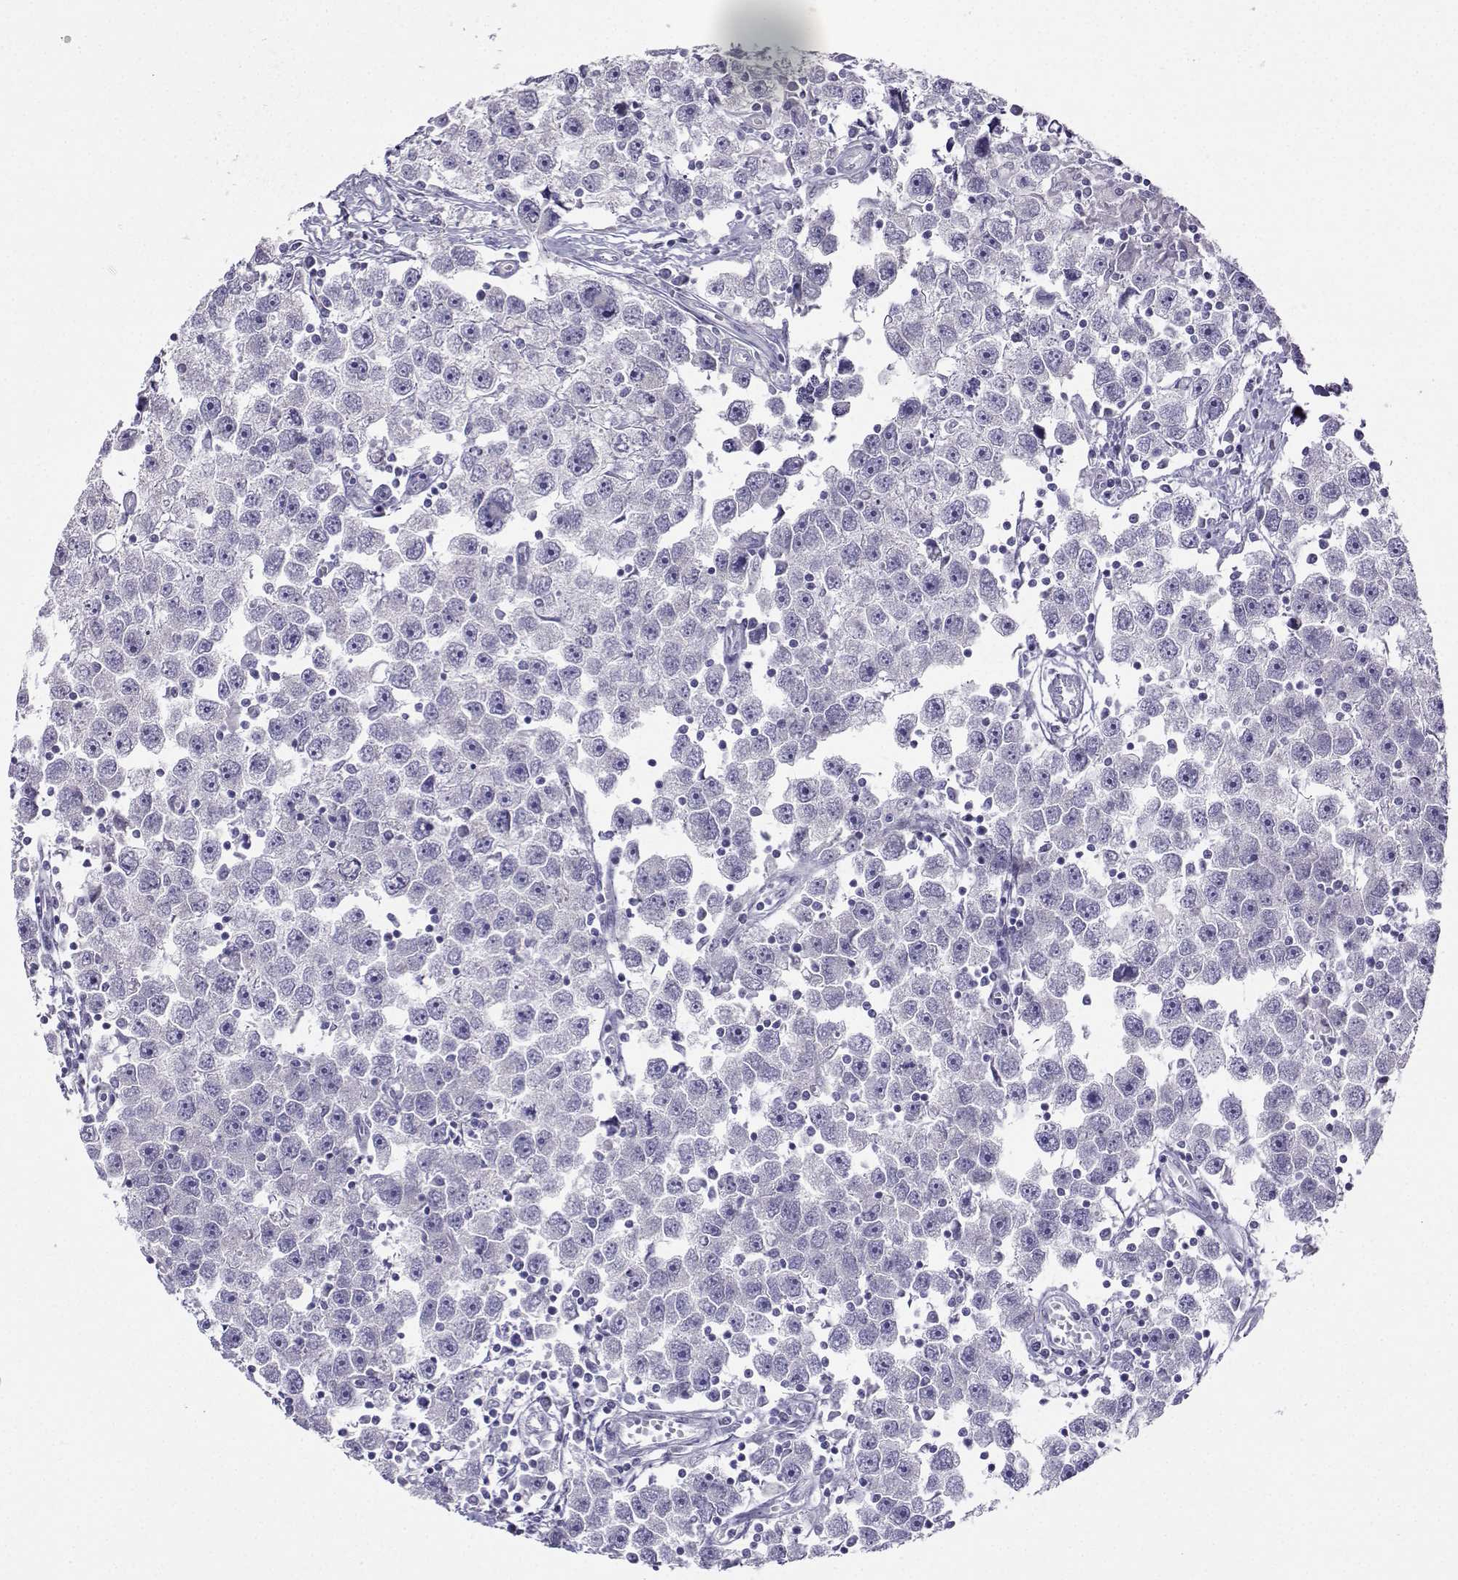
{"staining": {"intensity": "negative", "quantity": "none", "location": "none"}, "tissue": "testis cancer", "cell_type": "Tumor cells", "image_type": "cancer", "snomed": [{"axis": "morphology", "description": "Seminoma, NOS"}, {"axis": "topography", "description": "Testis"}], "caption": "This is an IHC image of human testis seminoma. There is no expression in tumor cells.", "gene": "FBXO24", "patient": {"sex": "male", "age": 30}}